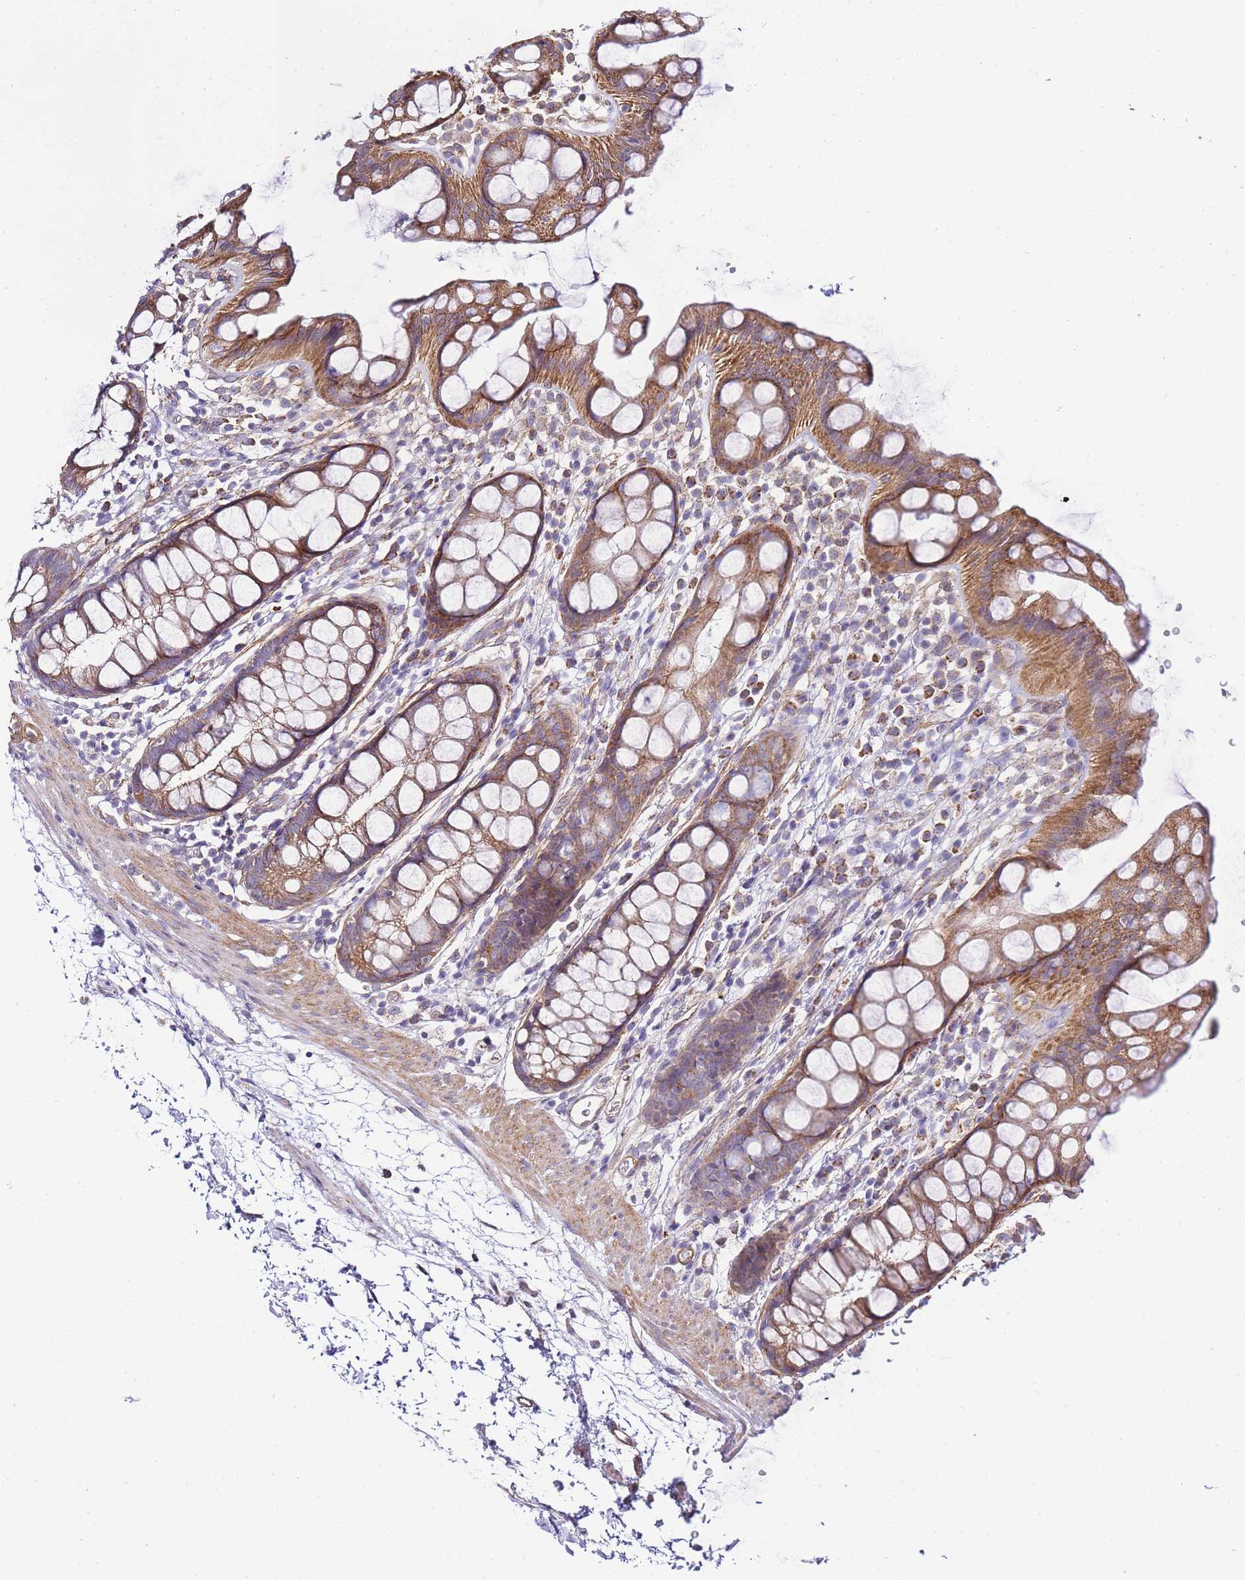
{"staining": {"intensity": "moderate", "quantity": ">75%", "location": "cytoplasmic/membranous"}, "tissue": "rectum", "cell_type": "Glandular cells", "image_type": "normal", "snomed": [{"axis": "morphology", "description": "Normal tissue, NOS"}, {"axis": "topography", "description": "Rectum"}], "caption": "Brown immunohistochemical staining in benign rectum displays moderate cytoplasmic/membranous staining in about >75% of glandular cells.", "gene": "PDCD7", "patient": {"sex": "female", "age": 65}}